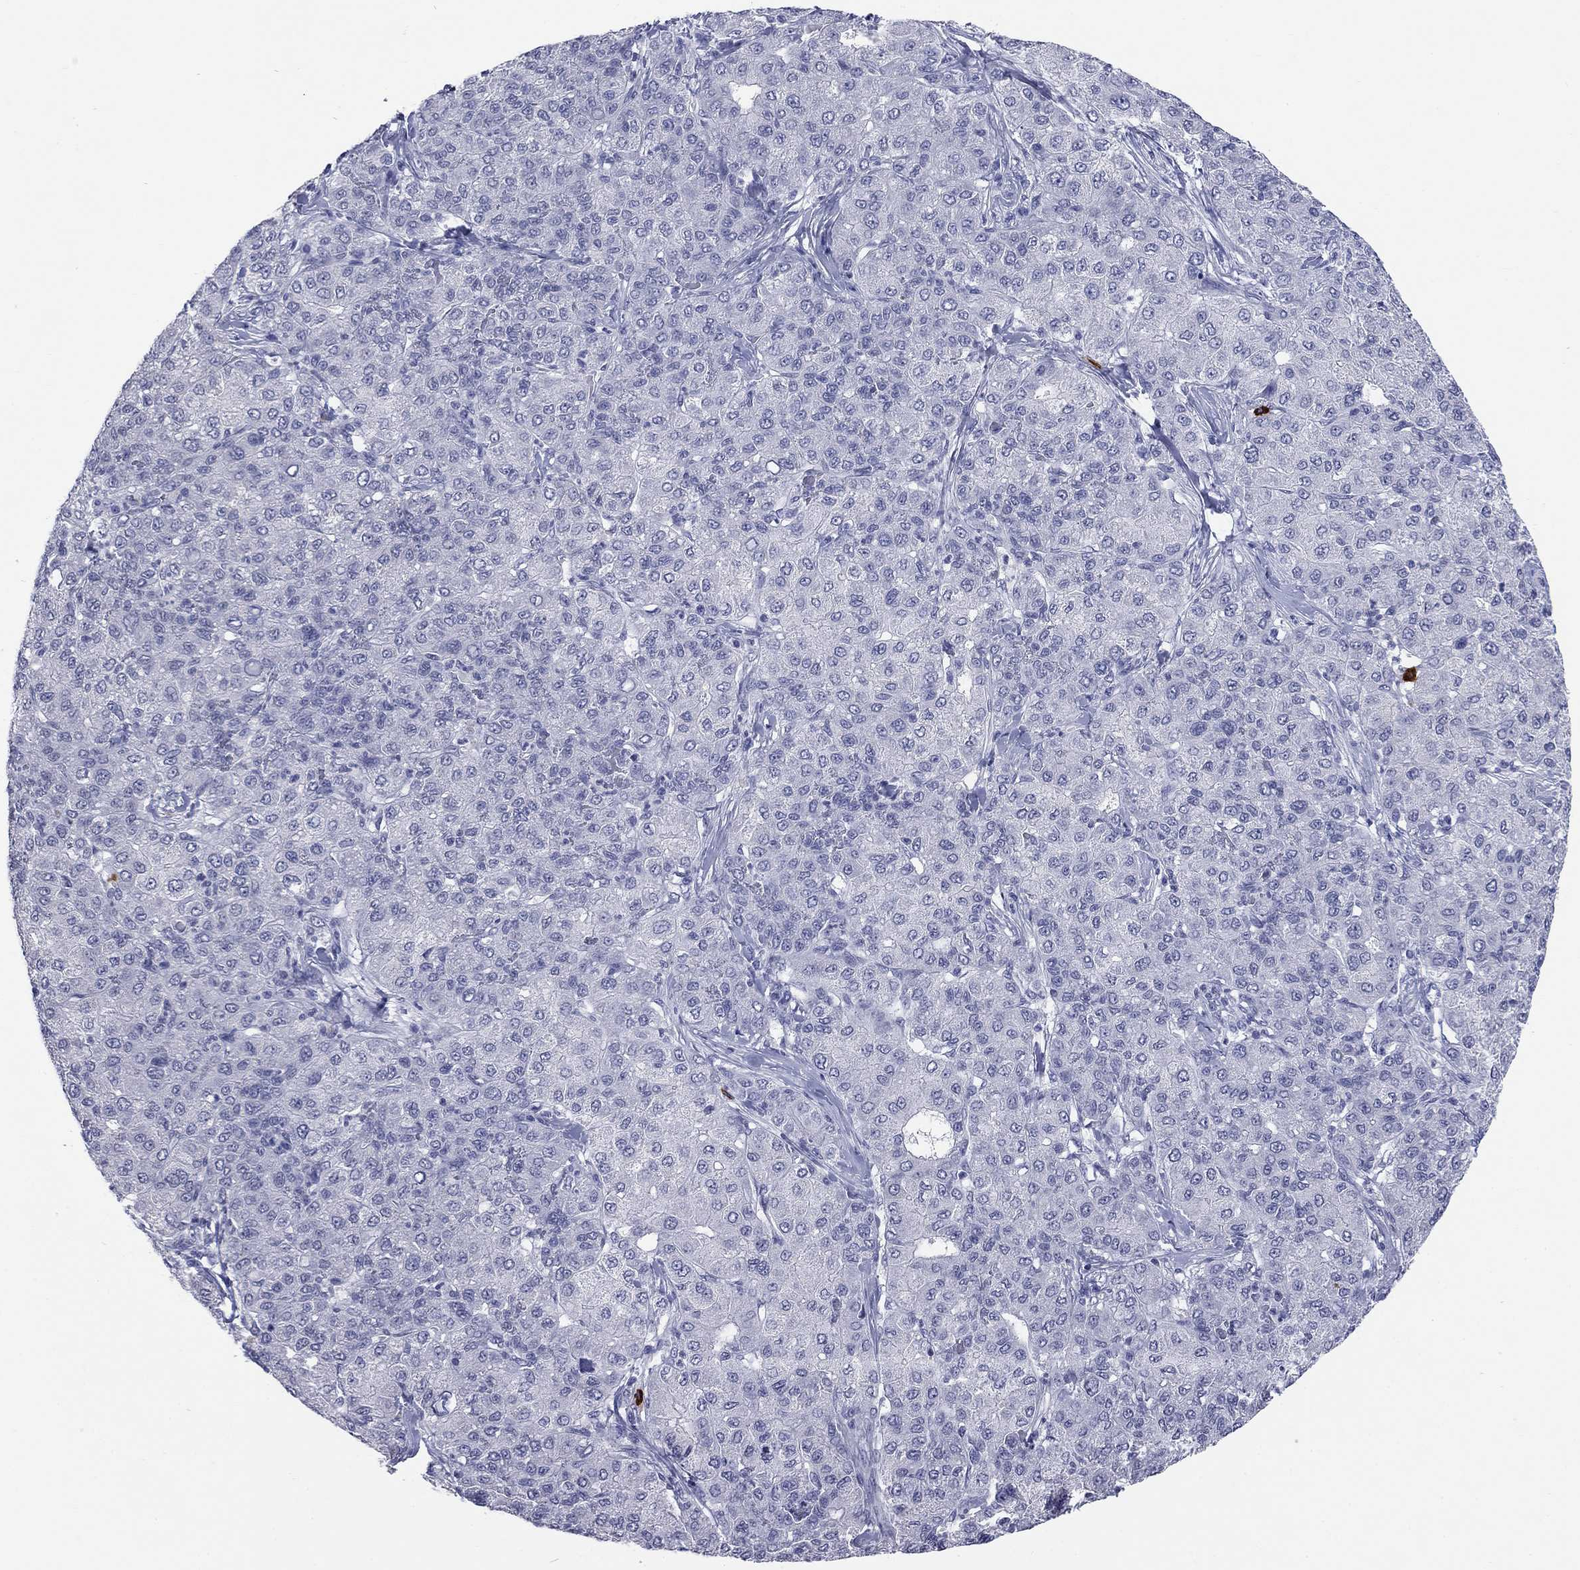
{"staining": {"intensity": "negative", "quantity": "none", "location": "none"}, "tissue": "liver cancer", "cell_type": "Tumor cells", "image_type": "cancer", "snomed": [{"axis": "morphology", "description": "Carcinoma, Hepatocellular, NOS"}, {"axis": "topography", "description": "Liver"}], "caption": "There is no significant positivity in tumor cells of liver cancer.", "gene": "ECEL1", "patient": {"sex": "male", "age": 65}}